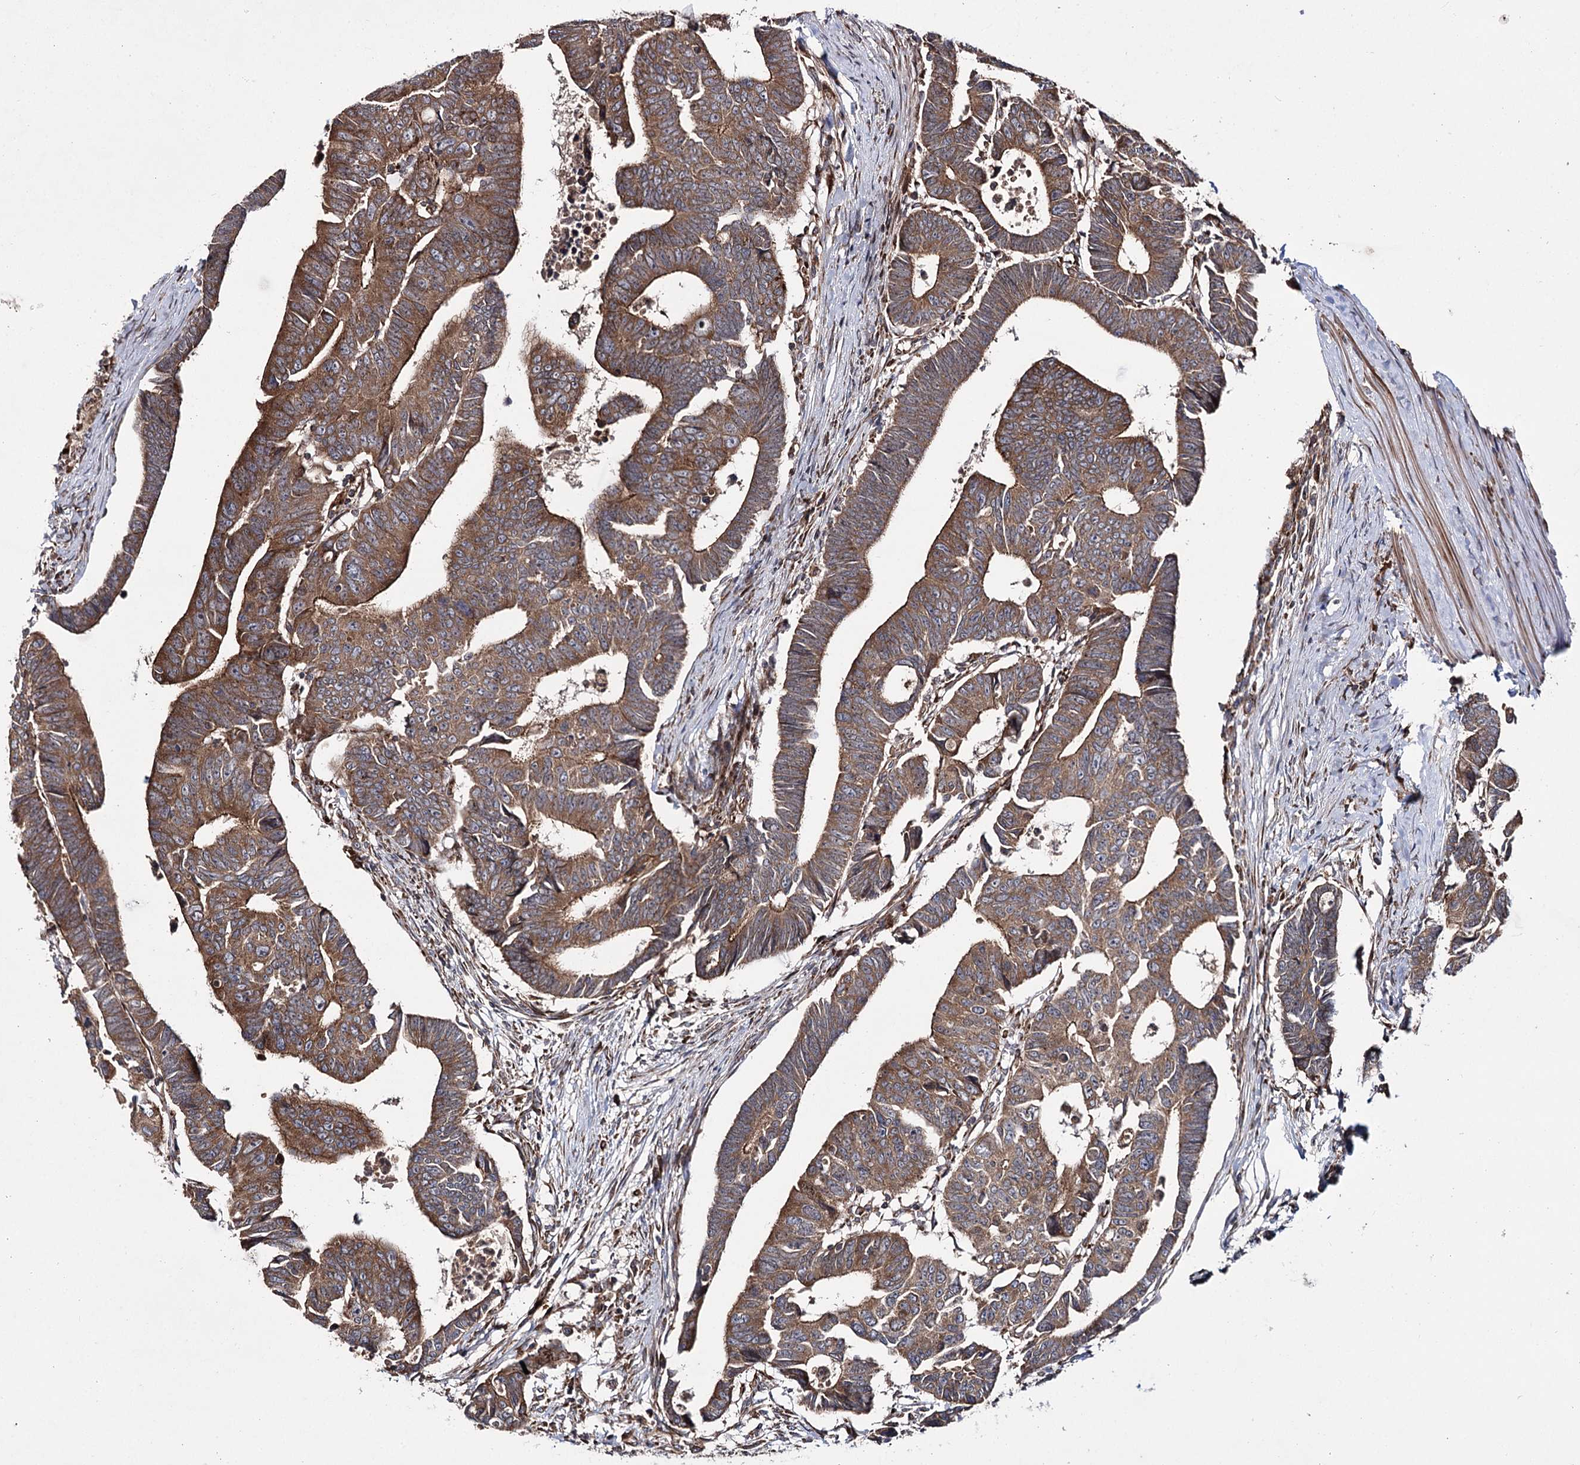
{"staining": {"intensity": "moderate", "quantity": ">75%", "location": "cytoplasmic/membranous"}, "tissue": "colorectal cancer", "cell_type": "Tumor cells", "image_type": "cancer", "snomed": [{"axis": "morphology", "description": "Adenocarcinoma, NOS"}, {"axis": "topography", "description": "Rectum"}], "caption": "The histopathology image reveals immunohistochemical staining of colorectal adenocarcinoma. There is moderate cytoplasmic/membranous positivity is appreciated in approximately >75% of tumor cells.", "gene": "HECTD2", "patient": {"sex": "female", "age": 65}}